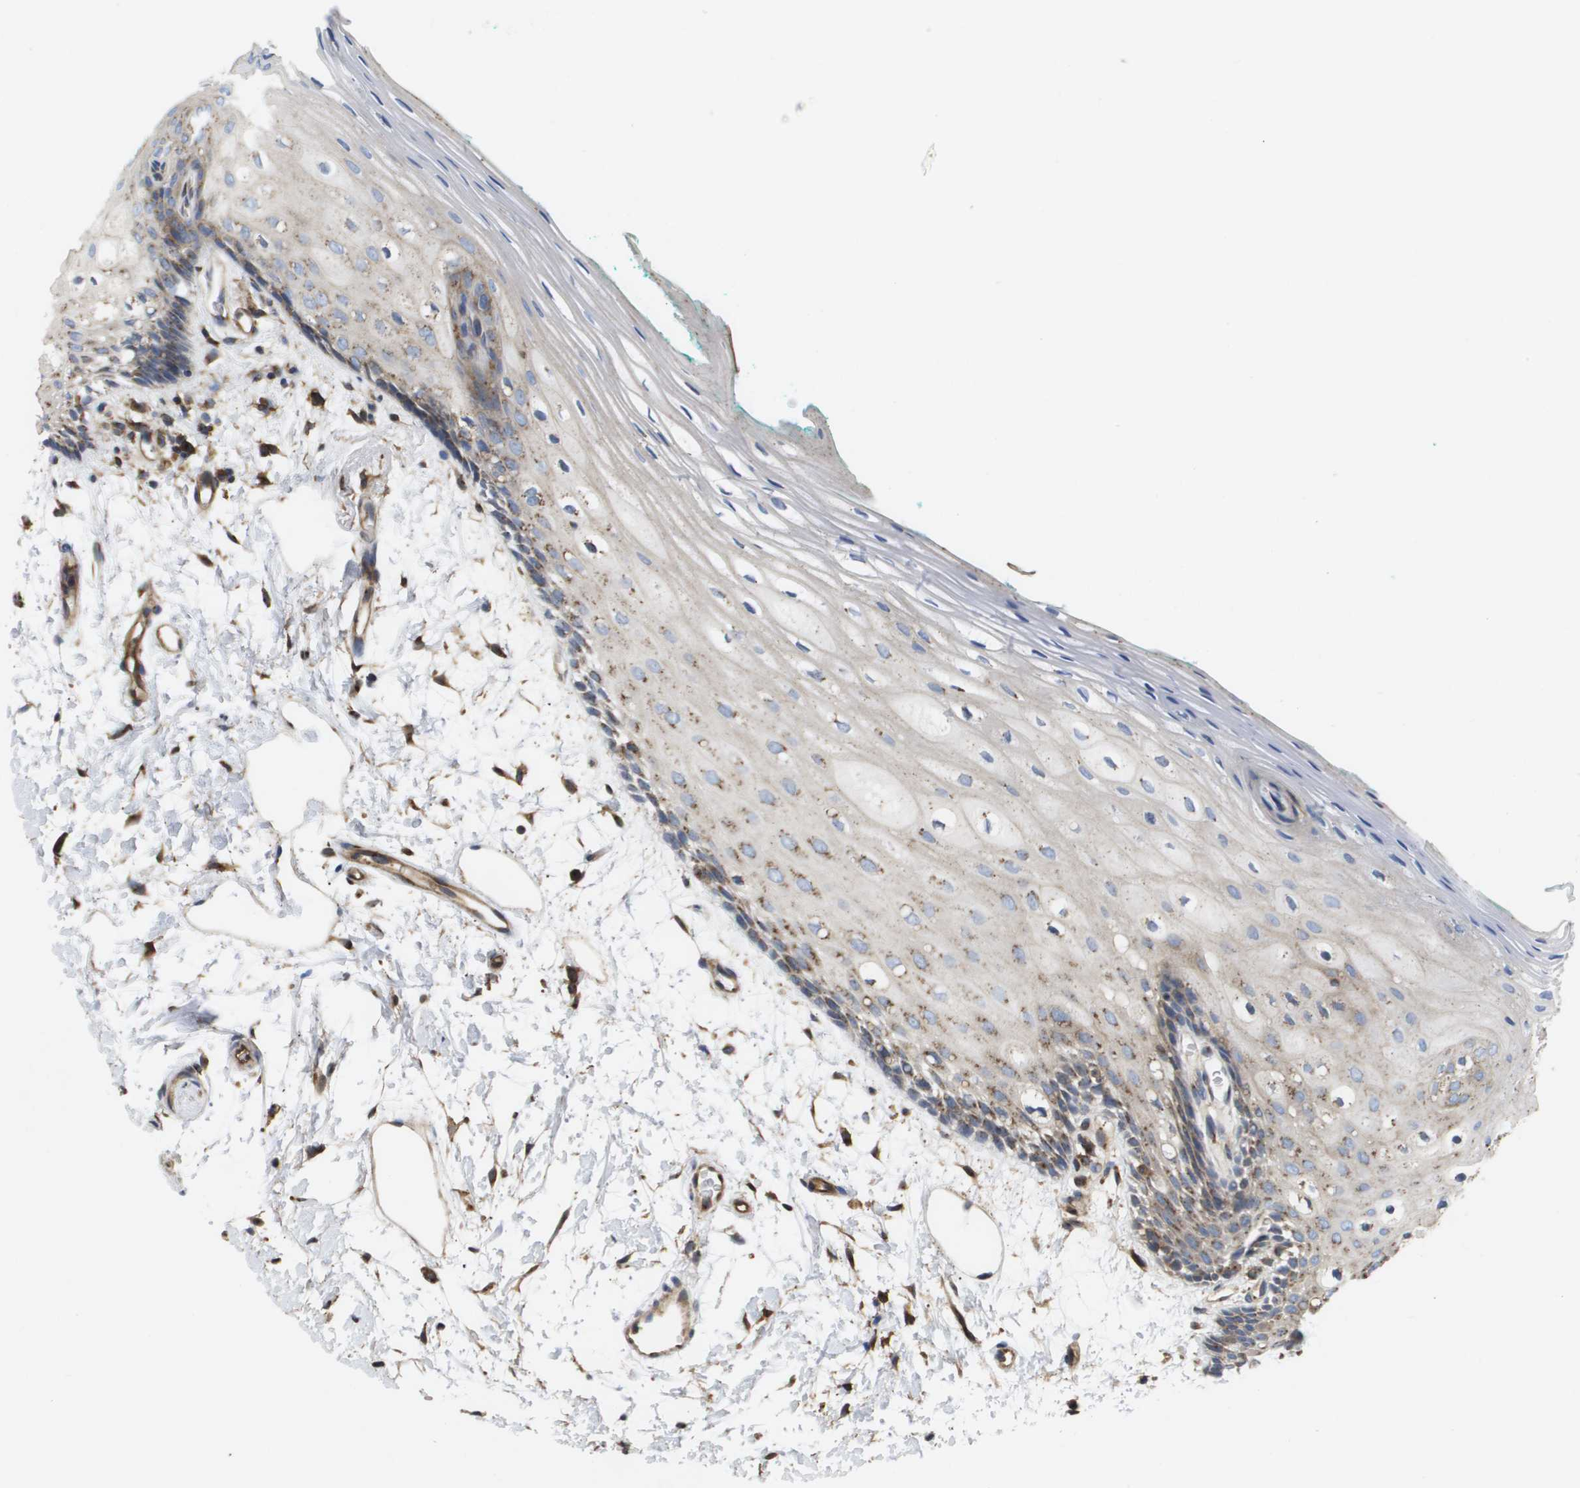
{"staining": {"intensity": "moderate", "quantity": "<25%", "location": "cytoplasmic/membranous"}, "tissue": "oral mucosa", "cell_type": "Squamous epithelial cells", "image_type": "normal", "snomed": [{"axis": "morphology", "description": "Normal tissue, NOS"}, {"axis": "topography", "description": "Skeletal muscle"}, {"axis": "topography", "description": "Oral tissue"}, {"axis": "topography", "description": "Peripheral nerve tissue"}], "caption": "Immunohistochemistry (IHC) (DAB) staining of unremarkable oral mucosa reveals moderate cytoplasmic/membranous protein staining in about <25% of squamous epithelial cells. (brown staining indicates protein expression, while blue staining denotes nuclei).", "gene": "BST2", "patient": {"sex": "female", "age": 84}}